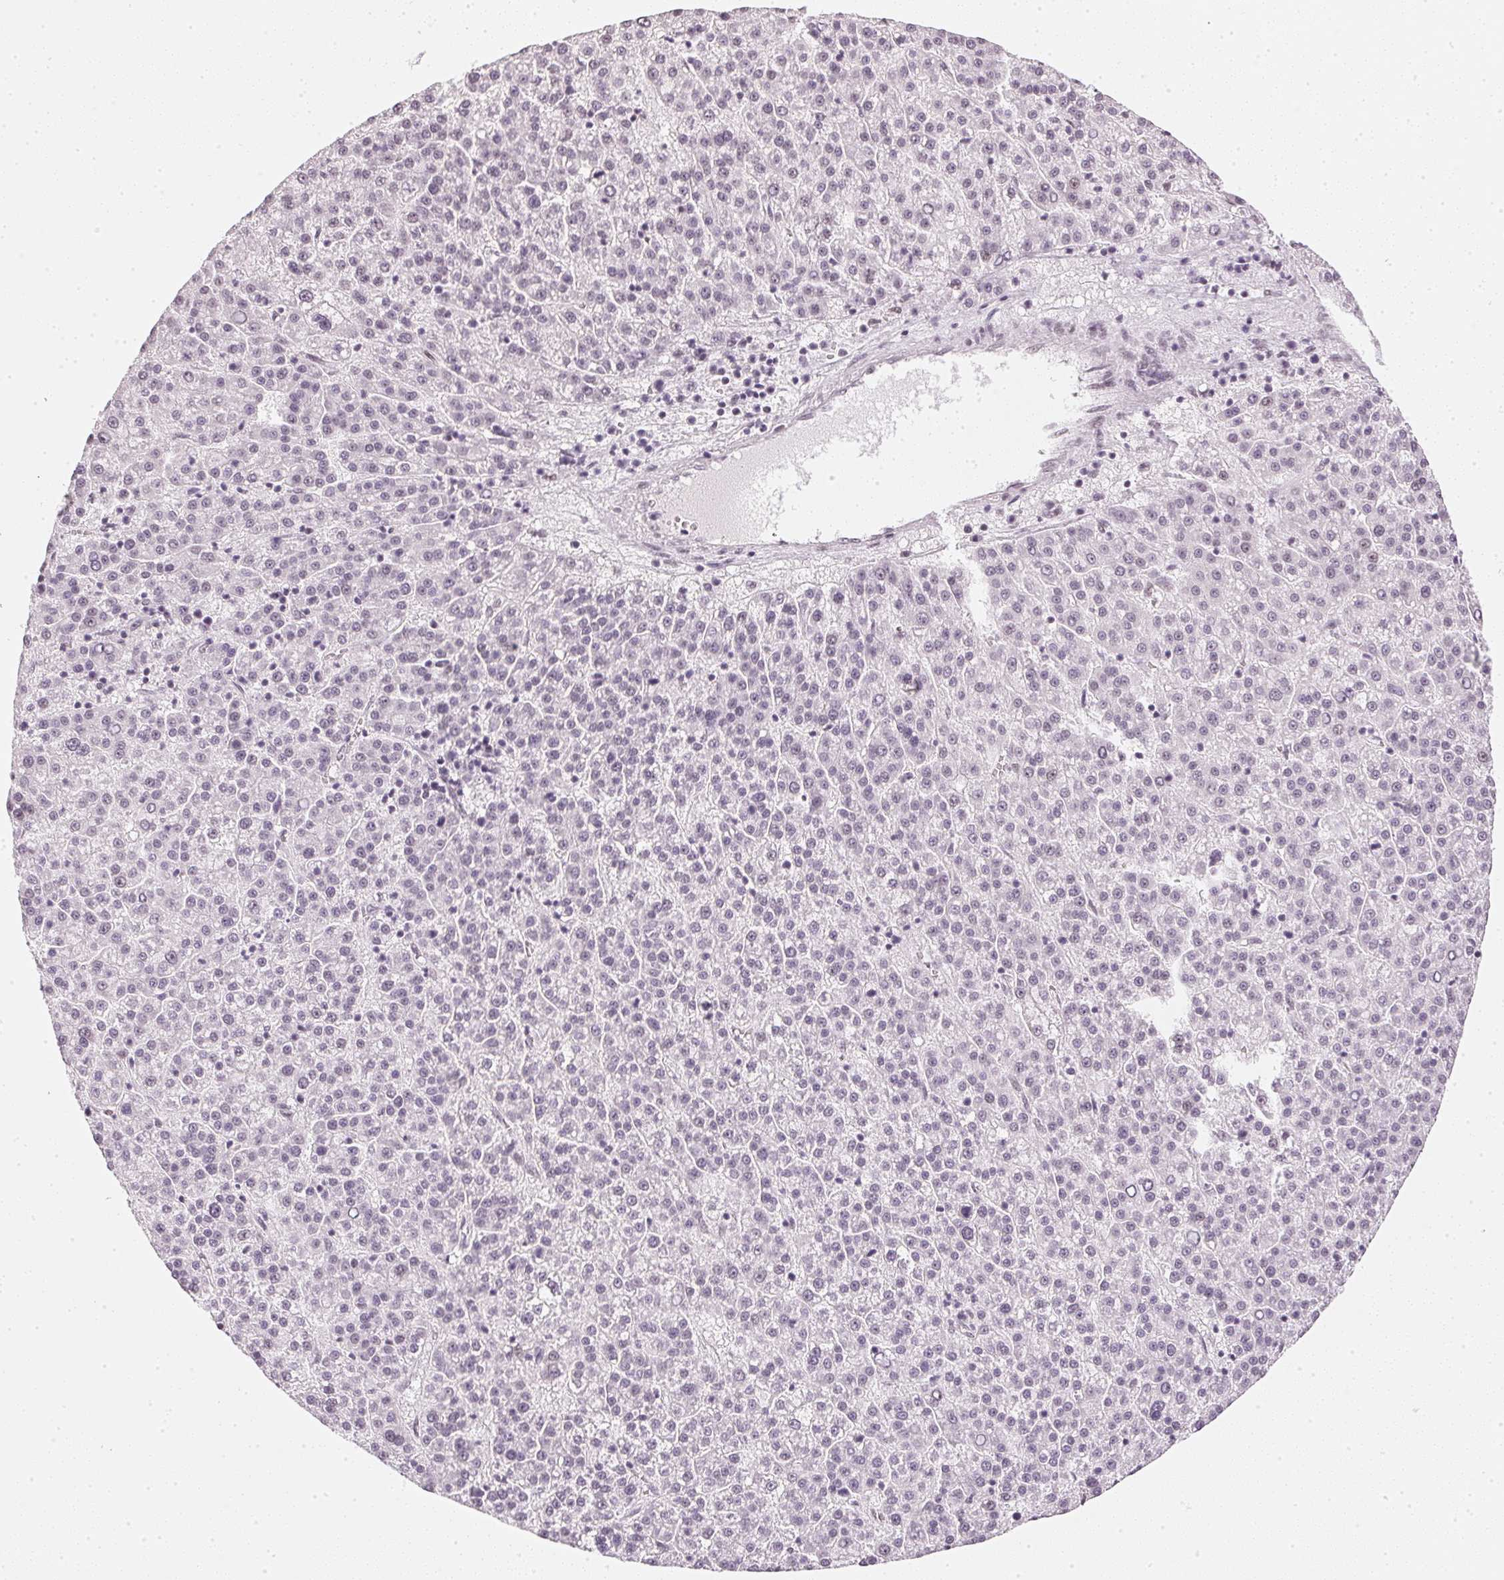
{"staining": {"intensity": "negative", "quantity": "none", "location": "none"}, "tissue": "liver cancer", "cell_type": "Tumor cells", "image_type": "cancer", "snomed": [{"axis": "morphology", "description": "Carcinoma, Hepatocellular, NOS"}, {"axis": "topography", "description": "Liver"}], "caption": "Liver cancer was stained to show a protein in brown. There is no significant staining in tumor cells.", "gene": "DNAJC6", "patient": {"sex": "female", "age": 58}}